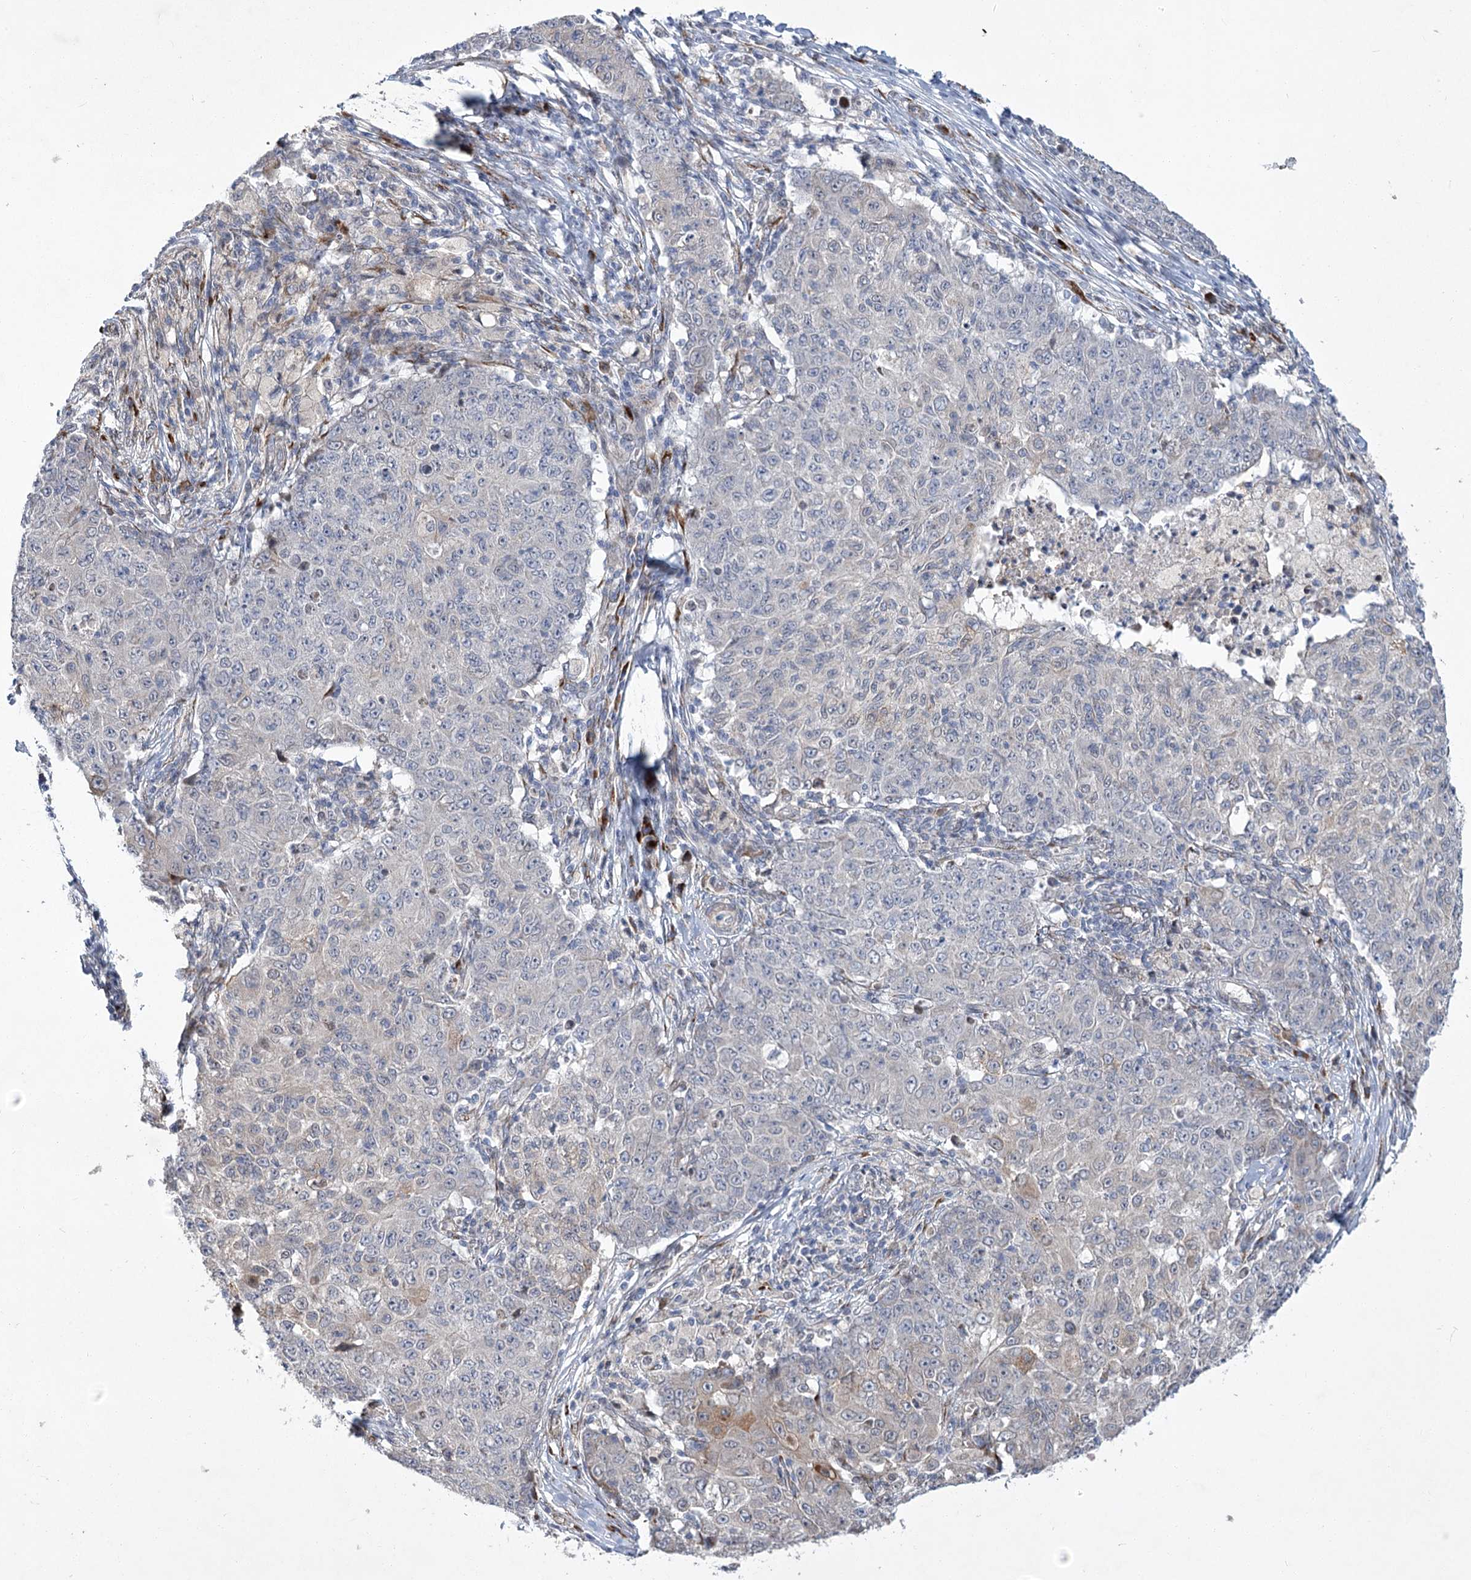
{"staining": {"intensity": "negative", "quantity": "none", "location": "none"}, "tissue": "ovarian cancer", "cell_type": "Tumor cells", "image_type": "cancer", "snomed": [{"axis": "morphology", "description": "Carcinoma, endometroid"}, {"axis": "topography", "description": "Ovary"}], "caption": "DAB immunohistochemical staining of human ovarian cancer (endometroid carcinoma) demonstrates no significant positivity in tumor cells.", "gene": "GCNT4", "patient": {"sex": "female", "age": 42}}